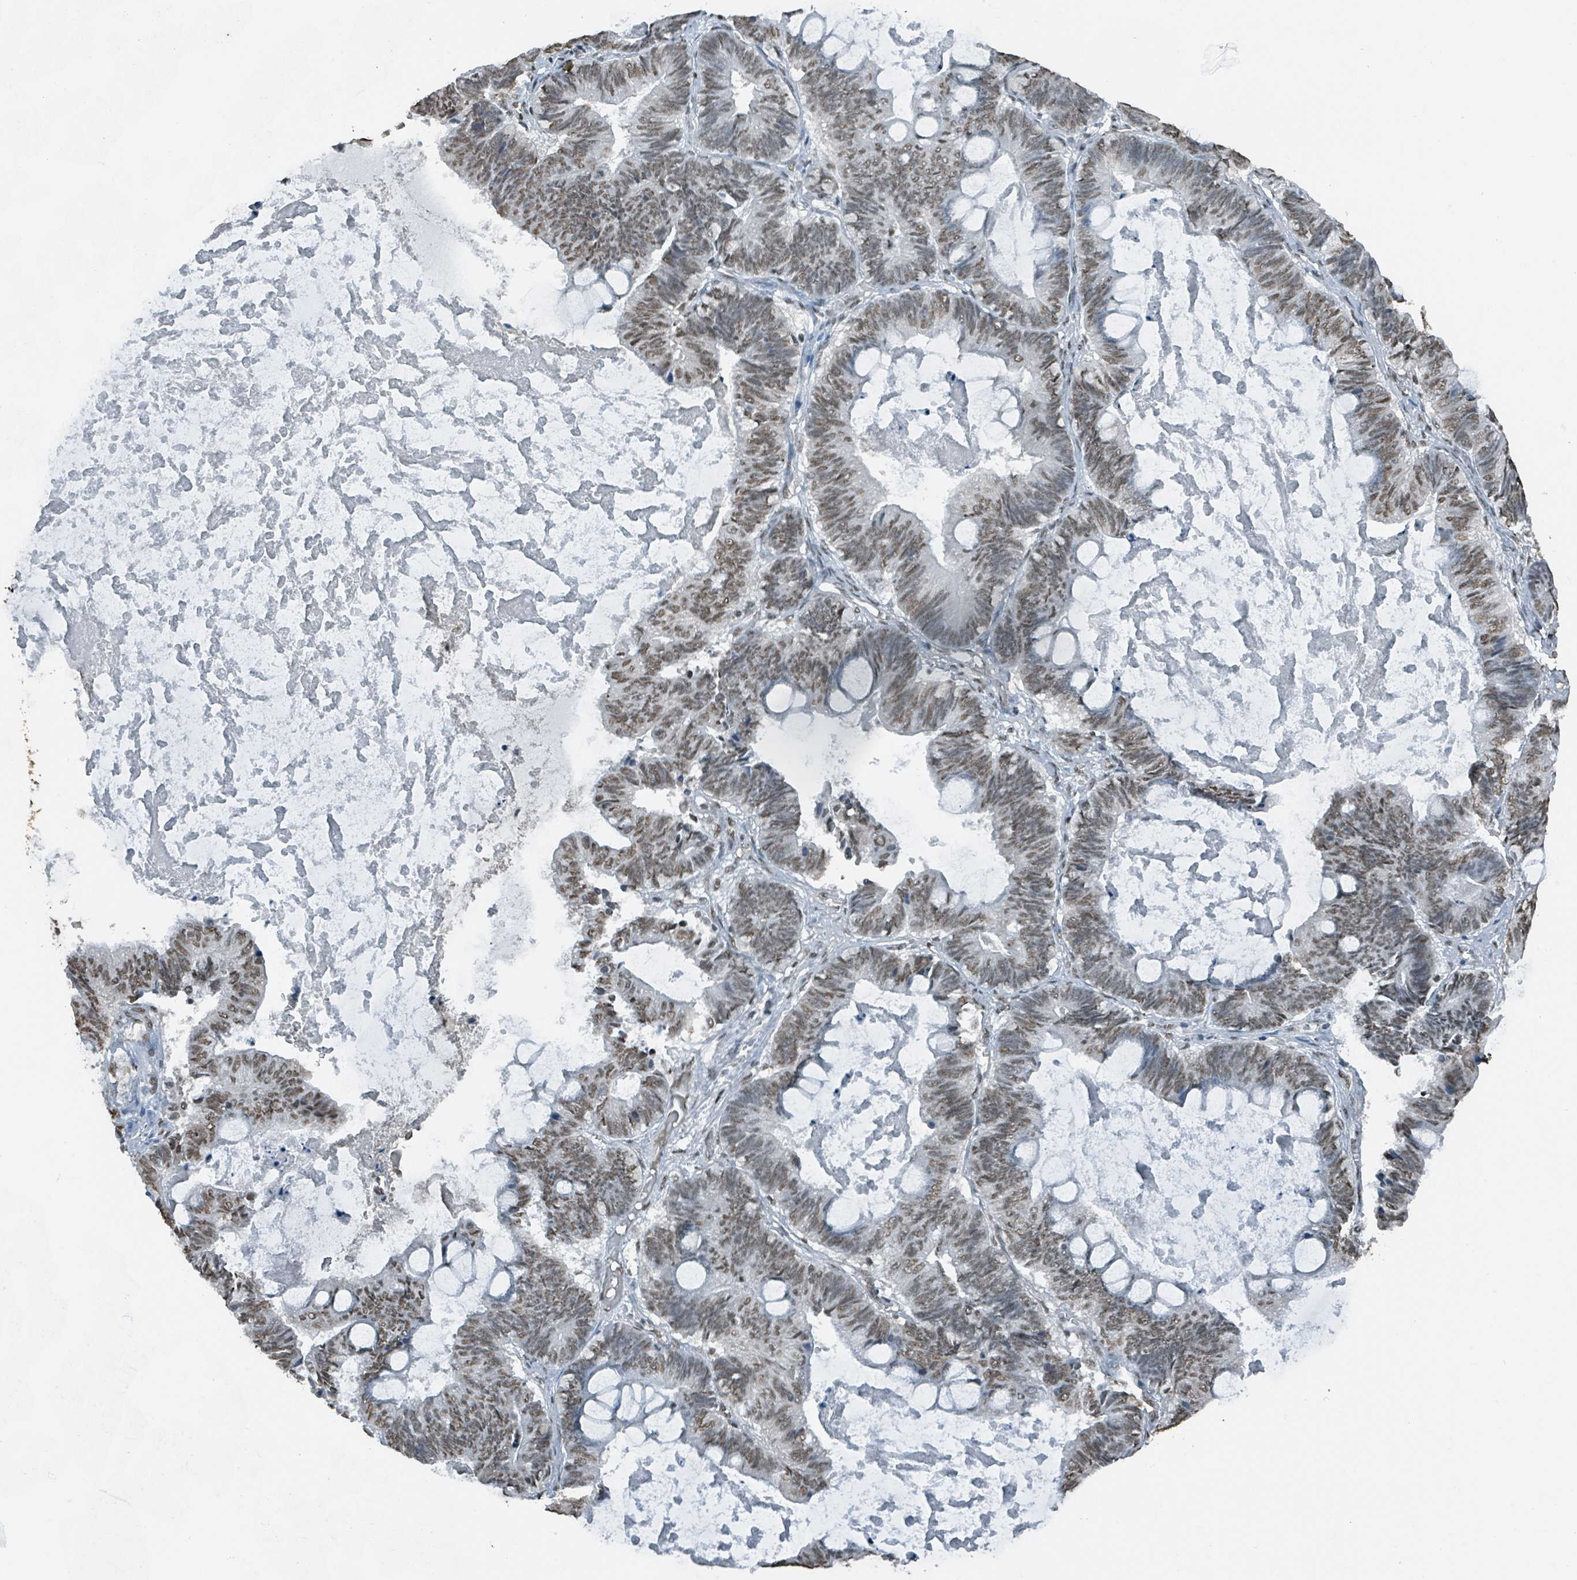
{"staining": {"intensity": "weak", "quantity": ">75%", "location": "nuclear"}, "tissue": "ovarian cancer", "cell_type": "Tumor cells", "image_type": "cancer", "snomed": [{"axis": "morphology", "description": "Cystadenocarcinoma, mucinous, NOS"}, {"axis": "topography", "description": "Ovary"}], "caption": "Approximately >75% of tumor cells in mucinous cystadenocarcinoma (ovarian) exhibit weak nuclear protein positivity as visualized by brown immunohistochemical staining.", "gene": "PHIP", "patient": {"sex": "female", "age": 61}}